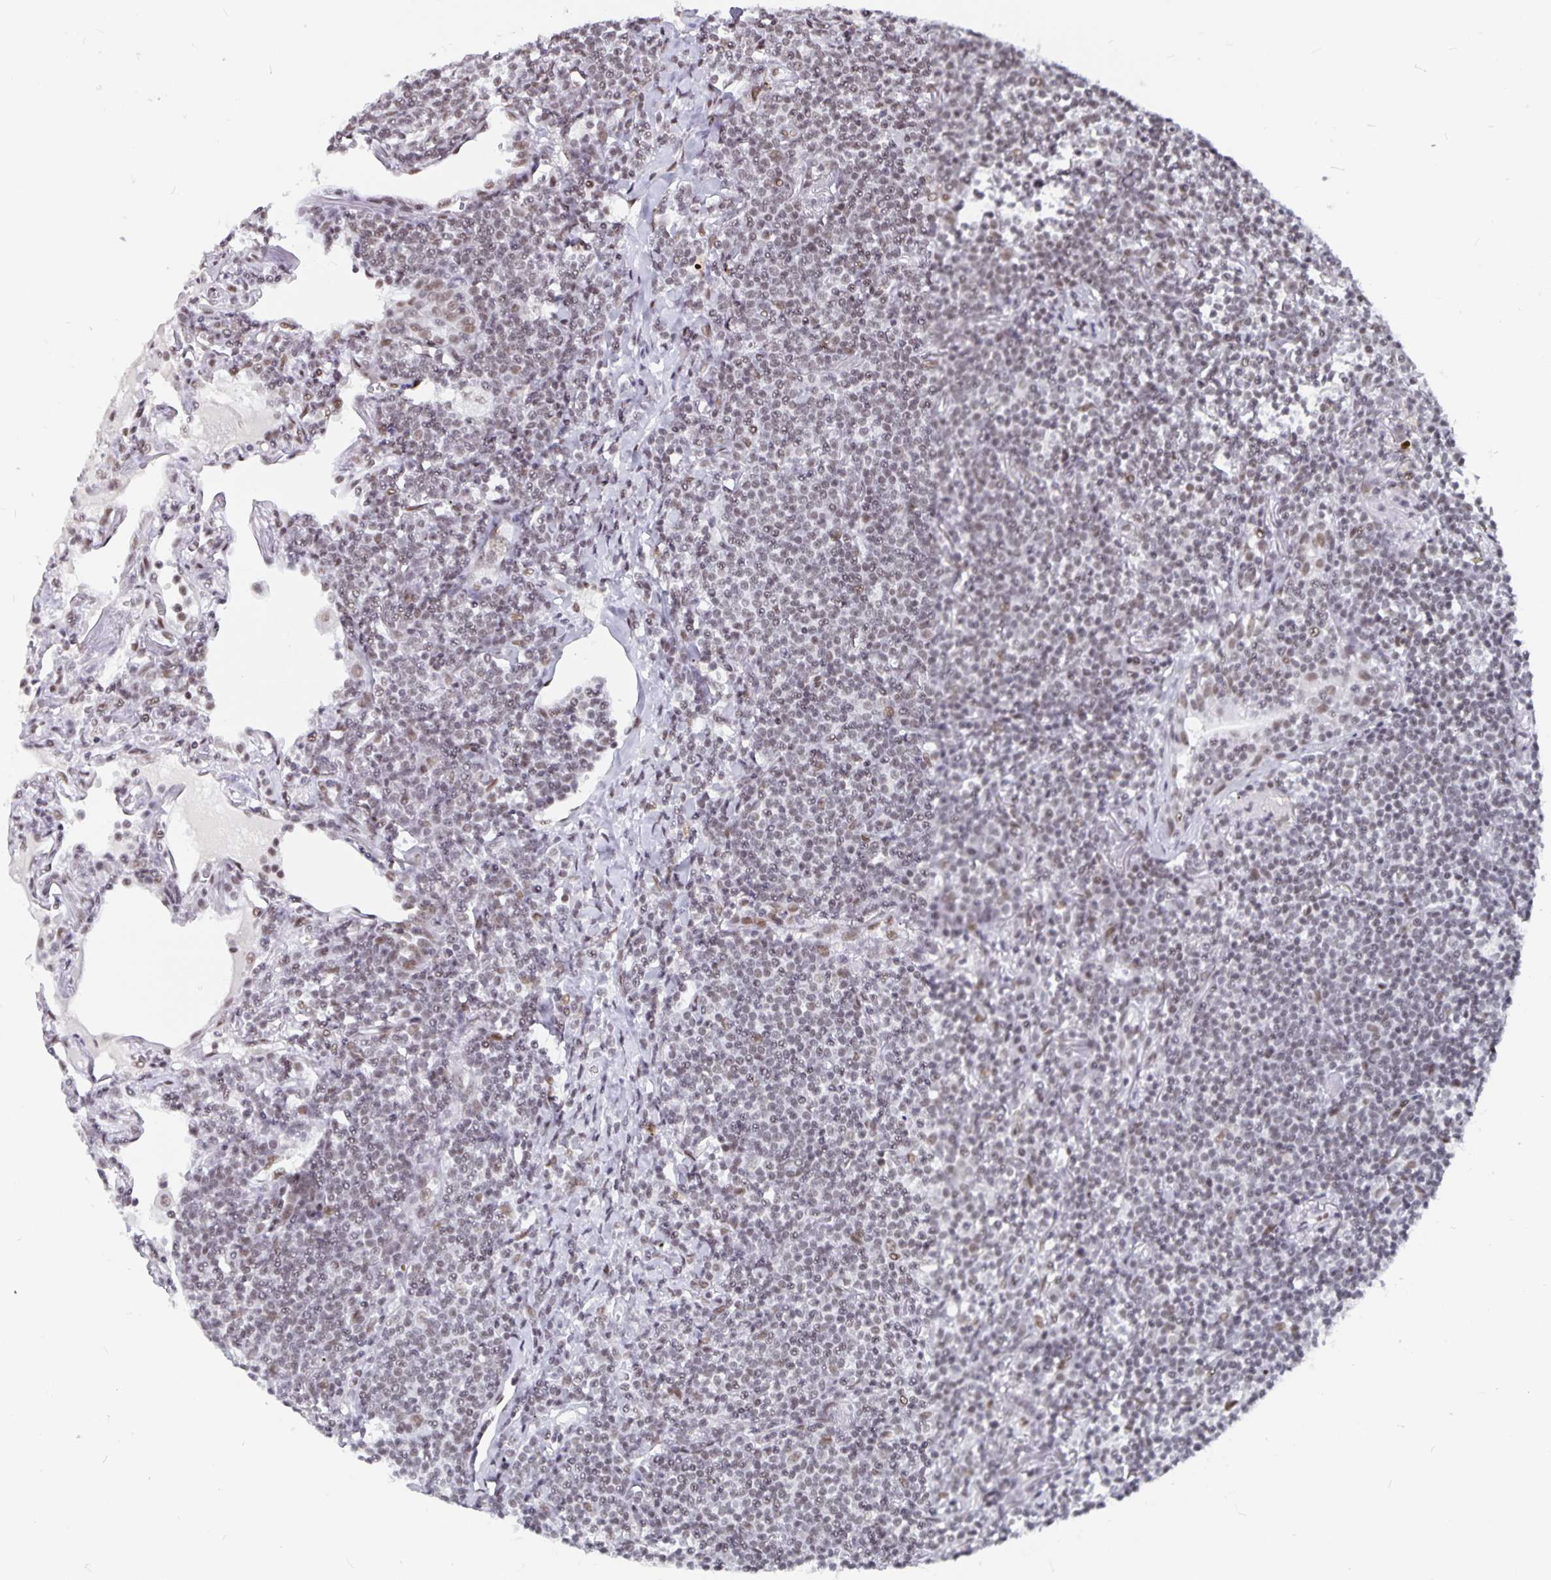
{"staining": {"intensity": "weak", "quantity": ">75%", "location": "nuclear"}, "tissue": "lymphoma", "cell_type": "Tumor cells", "image_type": "cancer", "snomed": [{"axis": "morphology", "description": "Malignant lymphoma, non-Hodgkin's type, Low grade"}, {"axis": "topography", "description": "Lung"}], "caption": "Immunohistochemical staining of low-grade malignant lymphoma, non-Hodgkin's type displays low levels of weak nuclear protein staining in about >75% of tumor cells.", "gene": "PBX2", "patient": {"sex": "female", "age": 71}}